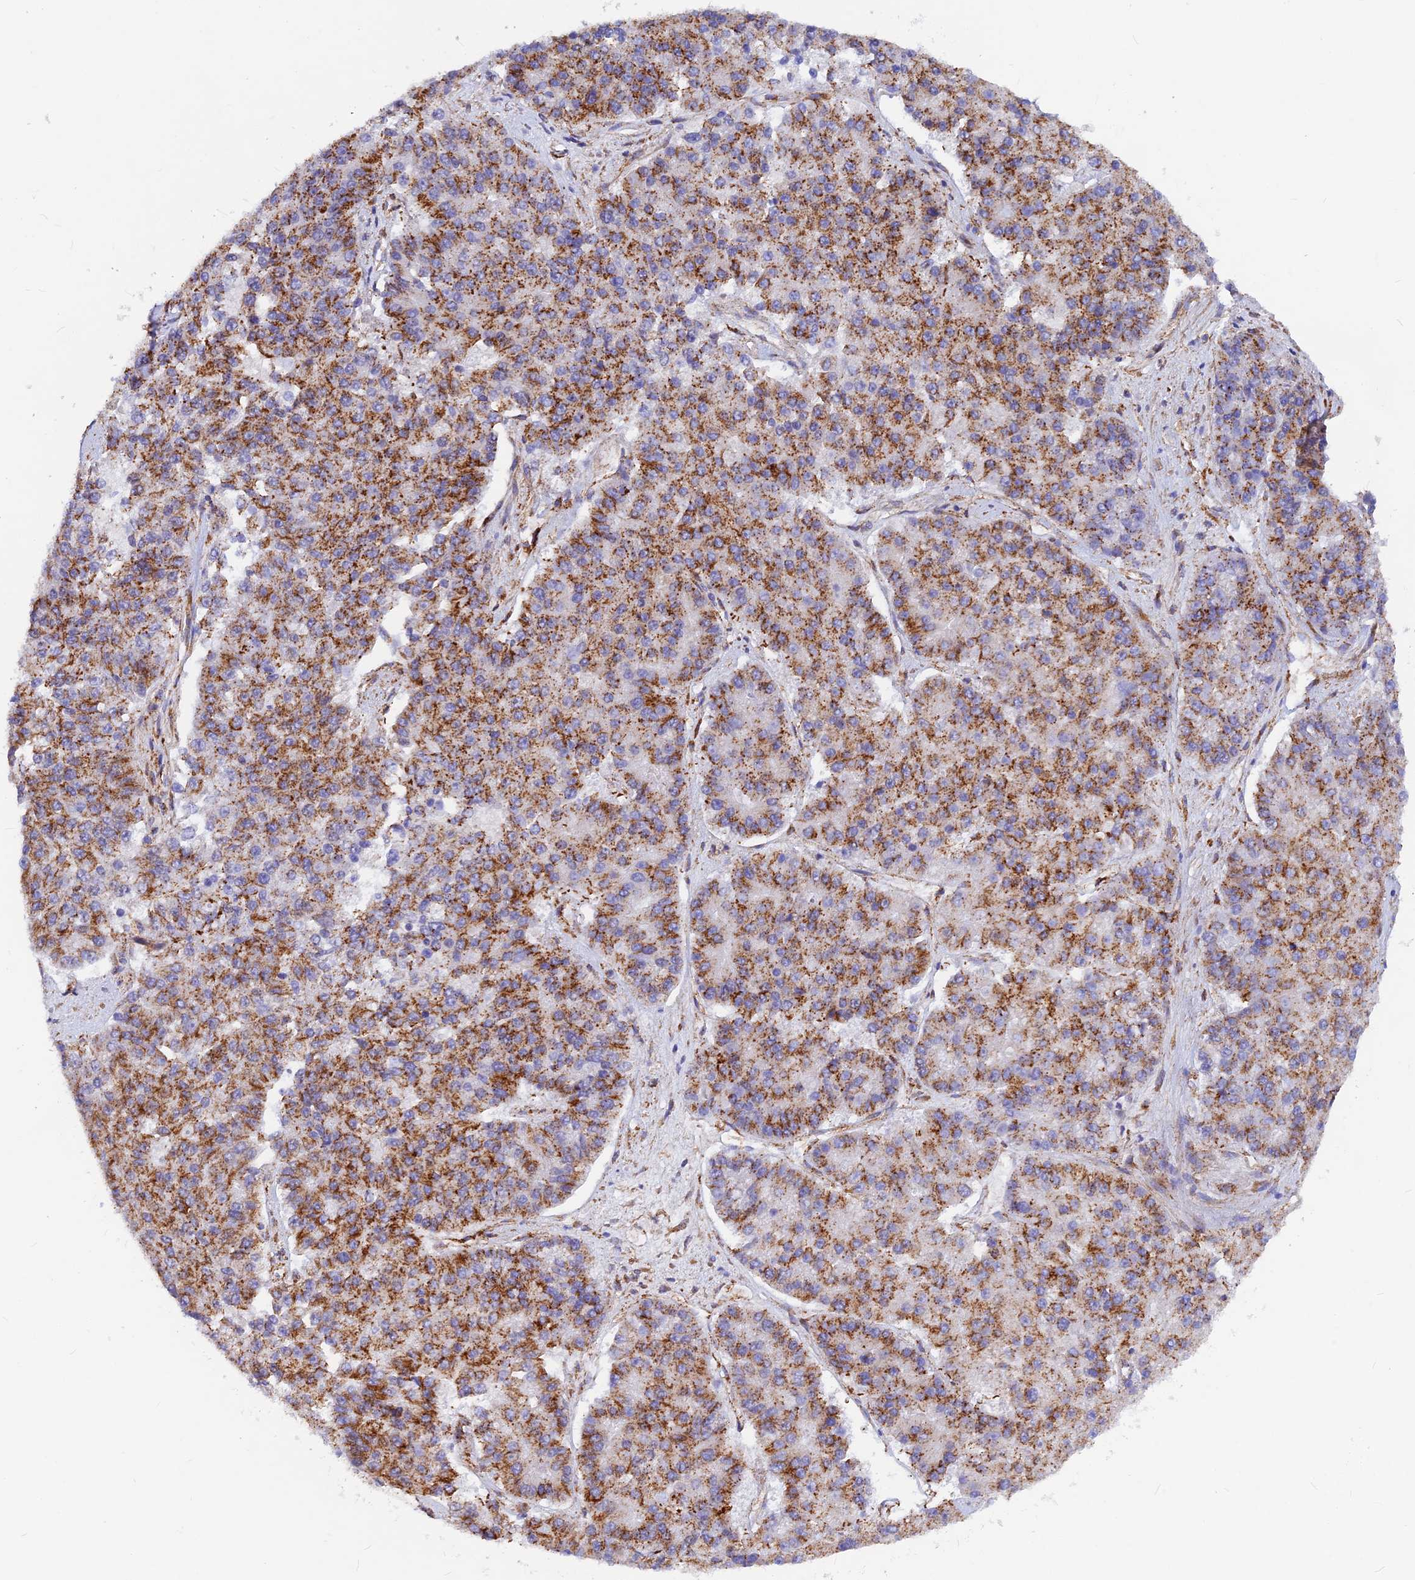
{"staining": {"intensity": "moderate", "quantity": ">75%", "location": "cytoplasmic/membranous"}, "tissue": "pancreatic cancer", "cell_type": "Tumor cells", "image_type": "cancer", "snomed": [{"axis": "morphology", "description": "Adenocarcinoma, NOS"}, {"axis": "topography", "description": "Pancreas"}], "caption": "Pancreatic cancer (adenocarcinoma) stained with a protein marker demonstrates moderate staining in tumor cells.", "gene": "VSTM2L", "patient": {"sex": "male", "age": 50}}